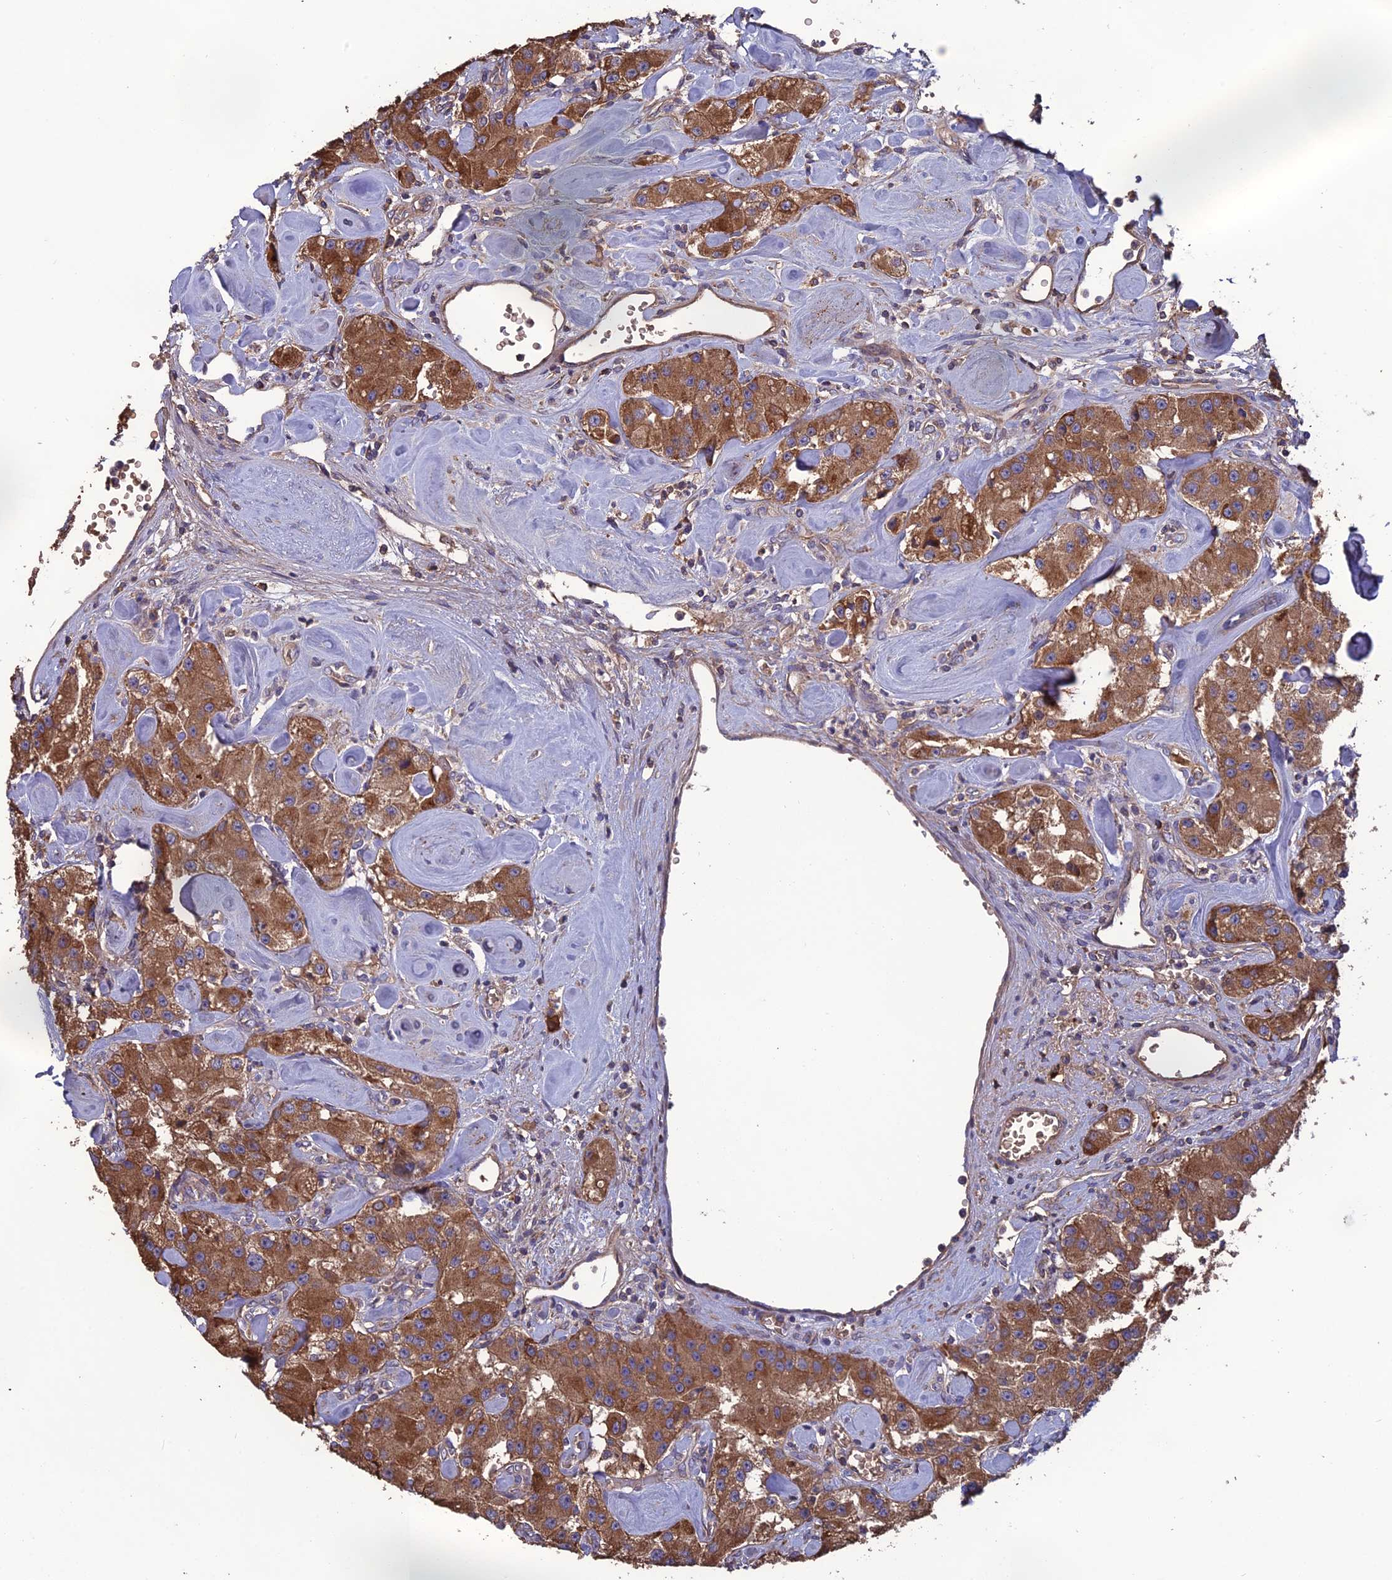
{"staining": {"intensity": "moderate", "quantity": ">75%", "location": "cytoplasmic/membranous"}, "tissue": "carcinoid", "cell_type": "Tumor cells", "image_type": "cancer", "snomed": [{"axis": "morphology", "description": "Carcinoid, malignant, NOS"}, {"axis": "topography", "description": "Pancreas"}], "caption": "A high-resolution histopathology image shows immunohistochemistry (IHC) staining of carcinoid, which reveals moderate cytoplasmic/membranous expression in approximately >75% of tumor cells.", "gene": "GALR2", "patient": {"sex": "male", "age": 41}}